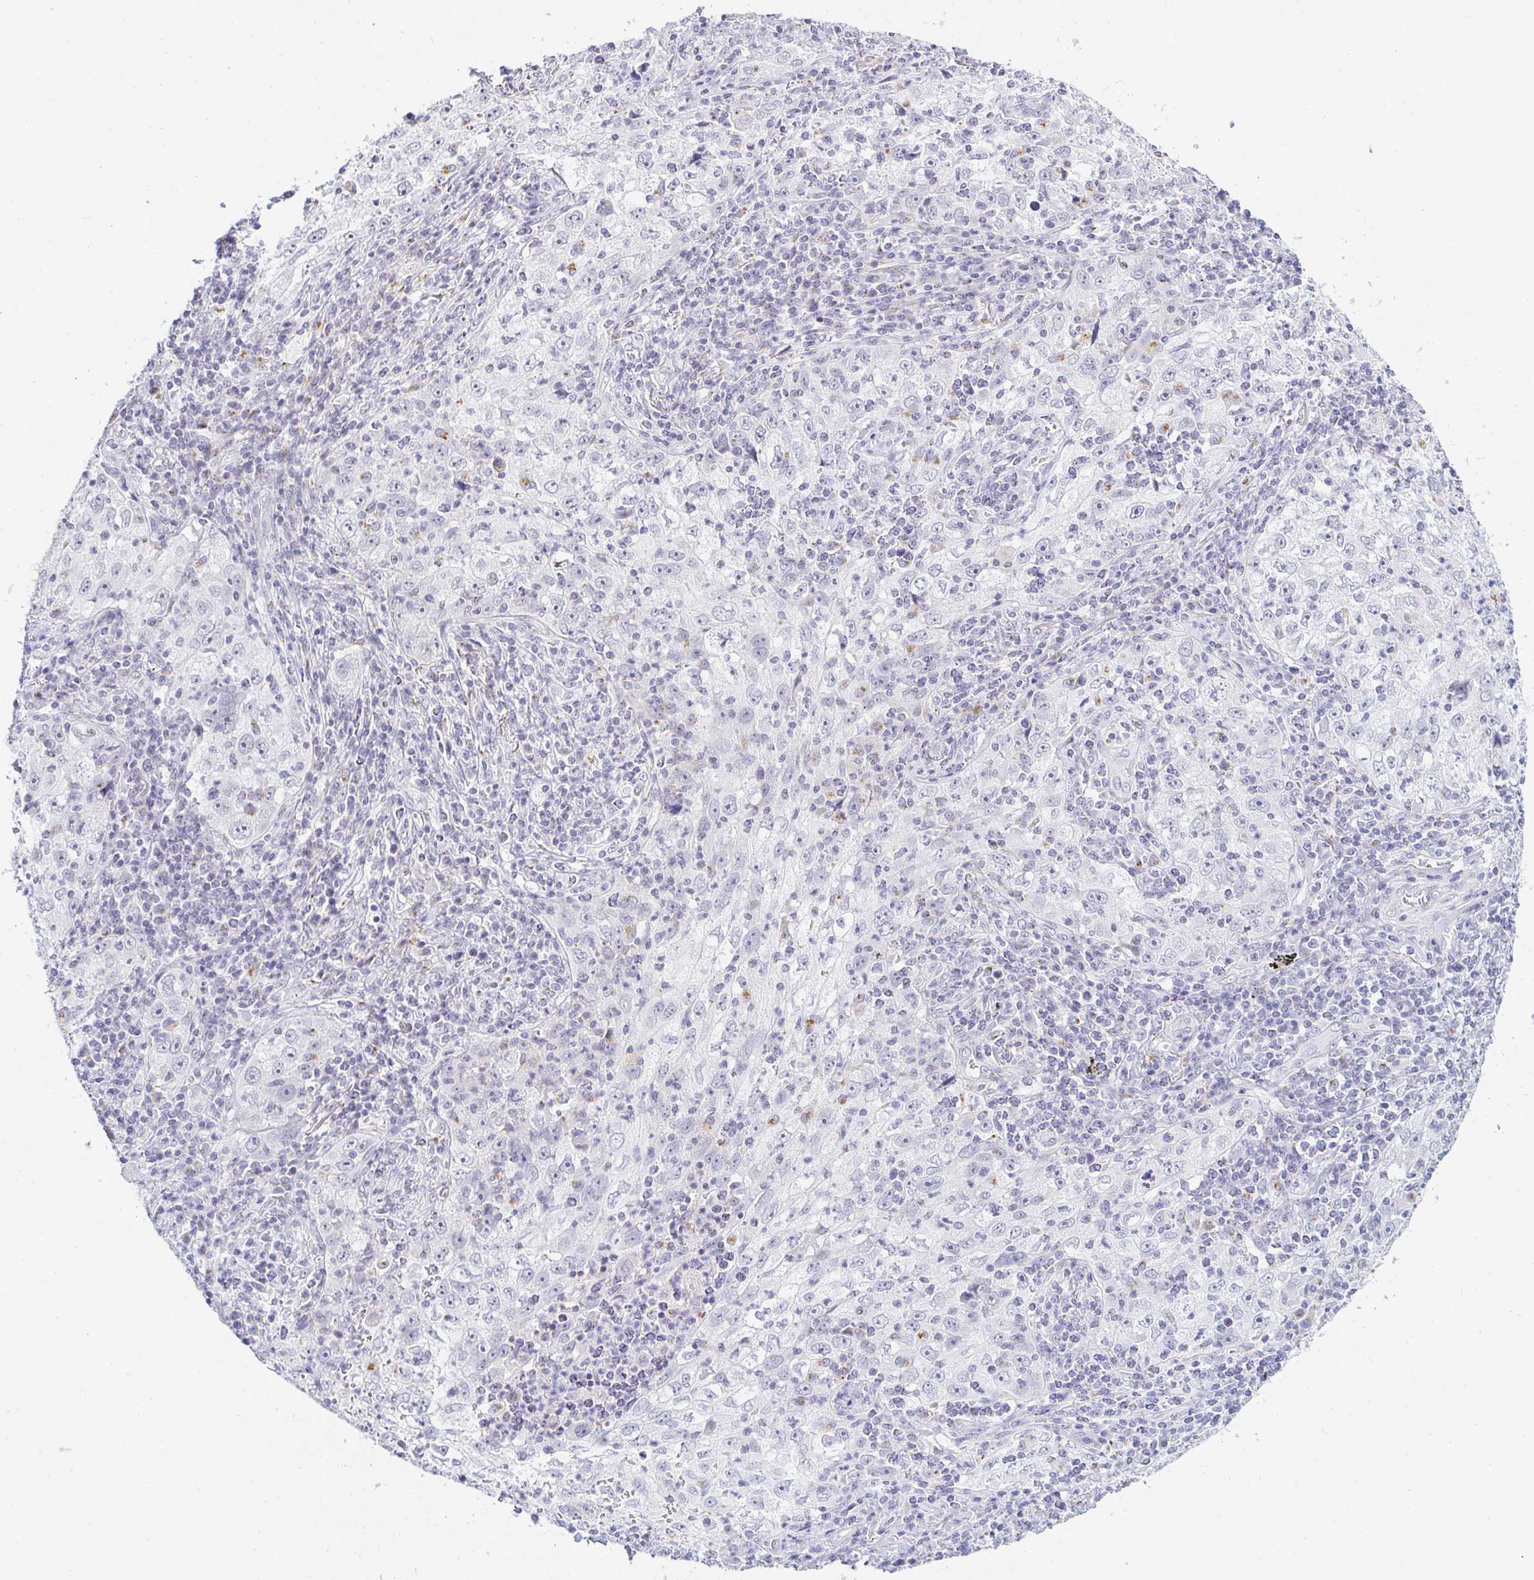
{"staining": {"intensity": "negative", "quantity": "none", "location": "none"}, "tissue": "lung cancer", "cell_type": "Tumor cells", "image_type": "cancer", "snomed": [{"axis": "morphology", "description": "Squamous cell carcinoma, NOS"}, {"axis": "topography", "description": "Lung"}], "caption": "This is an immunohistochemistry micrograph of human squamous cell carcinoma (lung). There is no staining in tumor cells.", "gene": "OR51D1", "patient": {"sex": "male", "age": 71}}